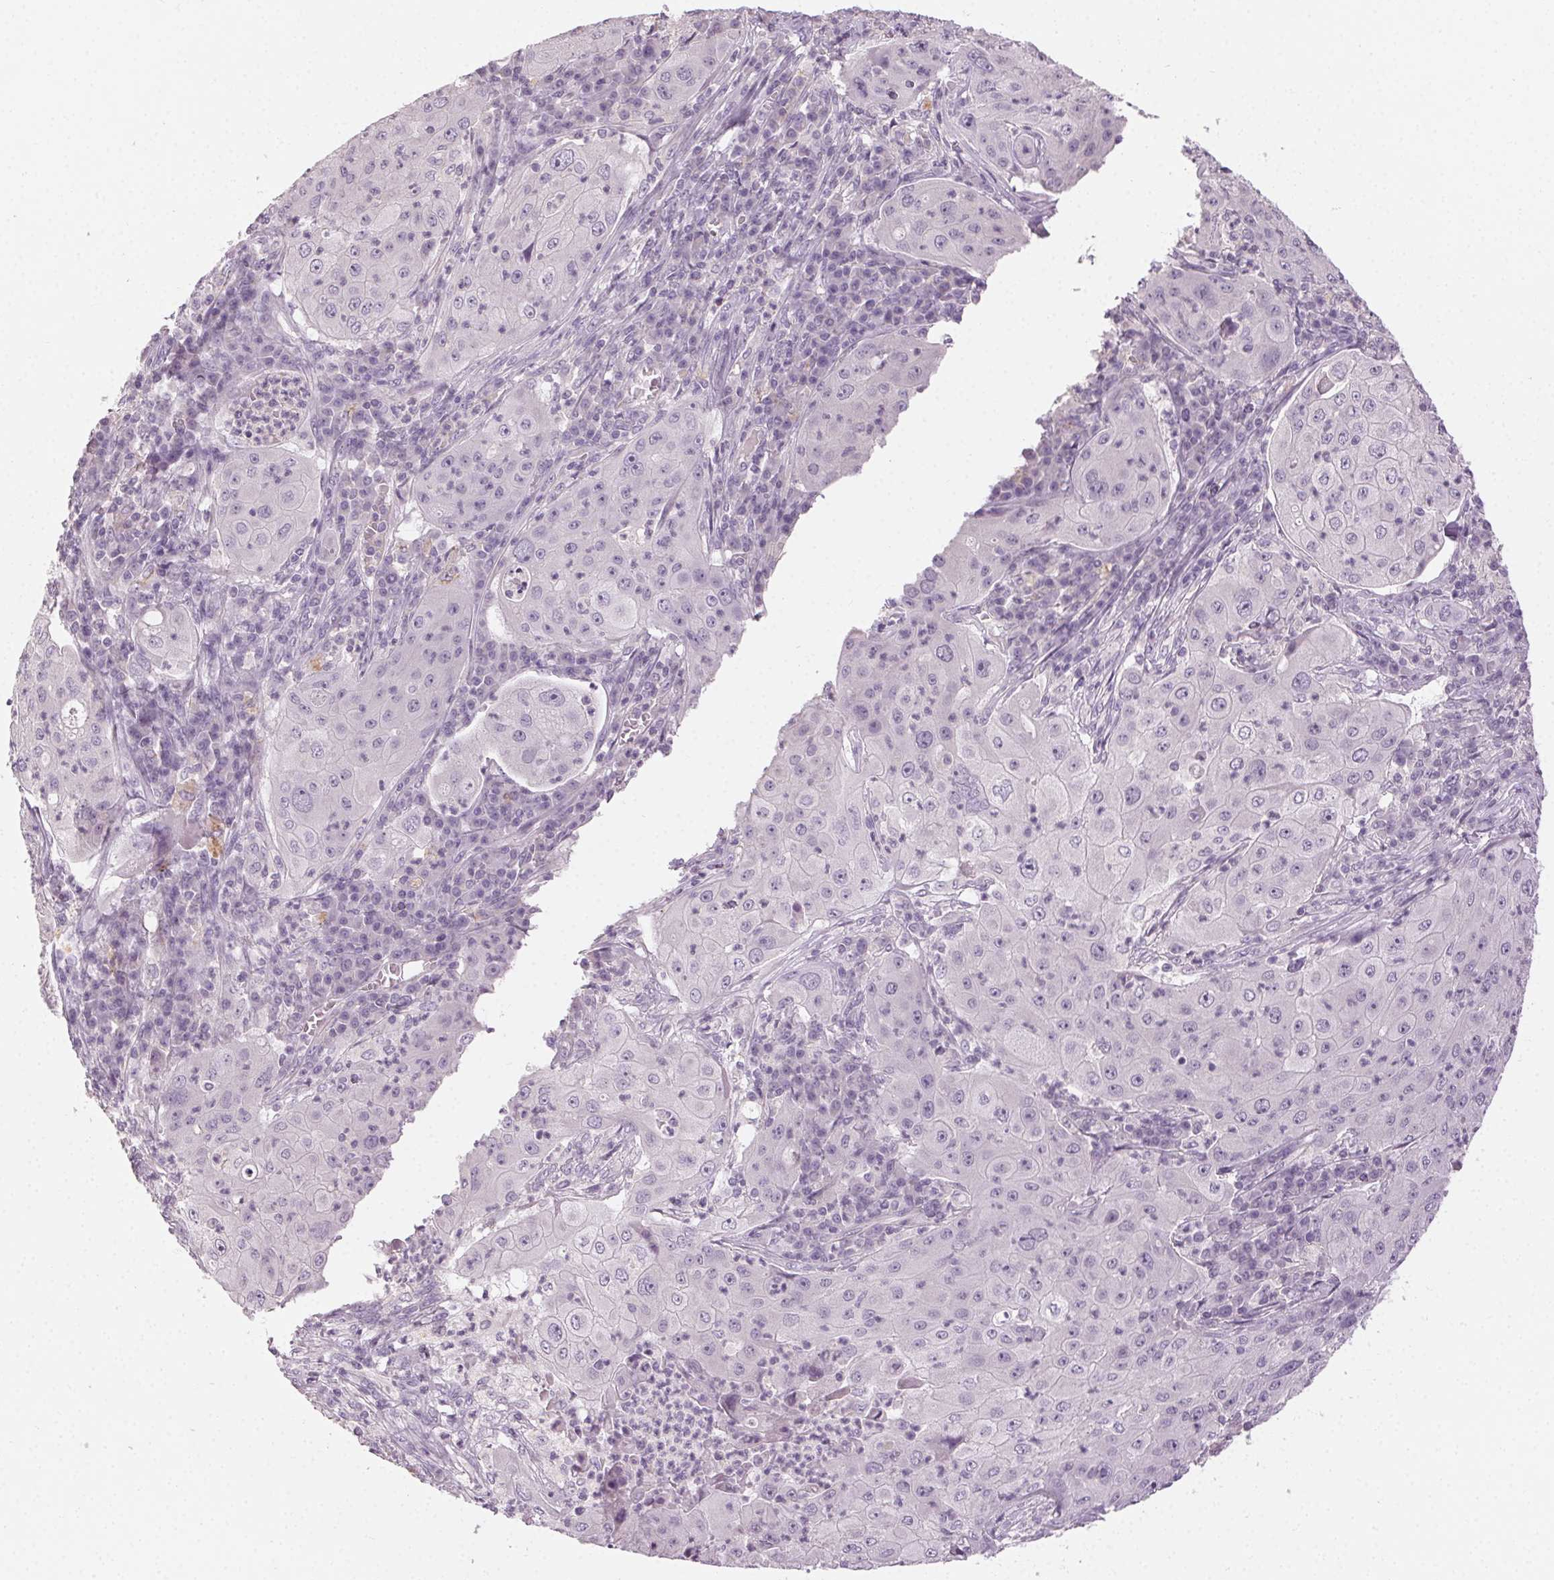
{"staining": {"intensity": "negative", "quantity": "none", "location": "none"}, "tissue": "lung cancer", "cell_type": "Tumor cells", "image_type": "cancer", "snomed": [{"axis": "morphology", "description": "Squamous cell carcinoma, NOS"}, {"axis": "topography", "description": "Lung"}], "caption": "This is a histopathology image of IHC staining of lung cancer, which shows no positivity in tumor cells.", "gene": "CLTRN", "patient": {"sex": "female", "age": 59}}